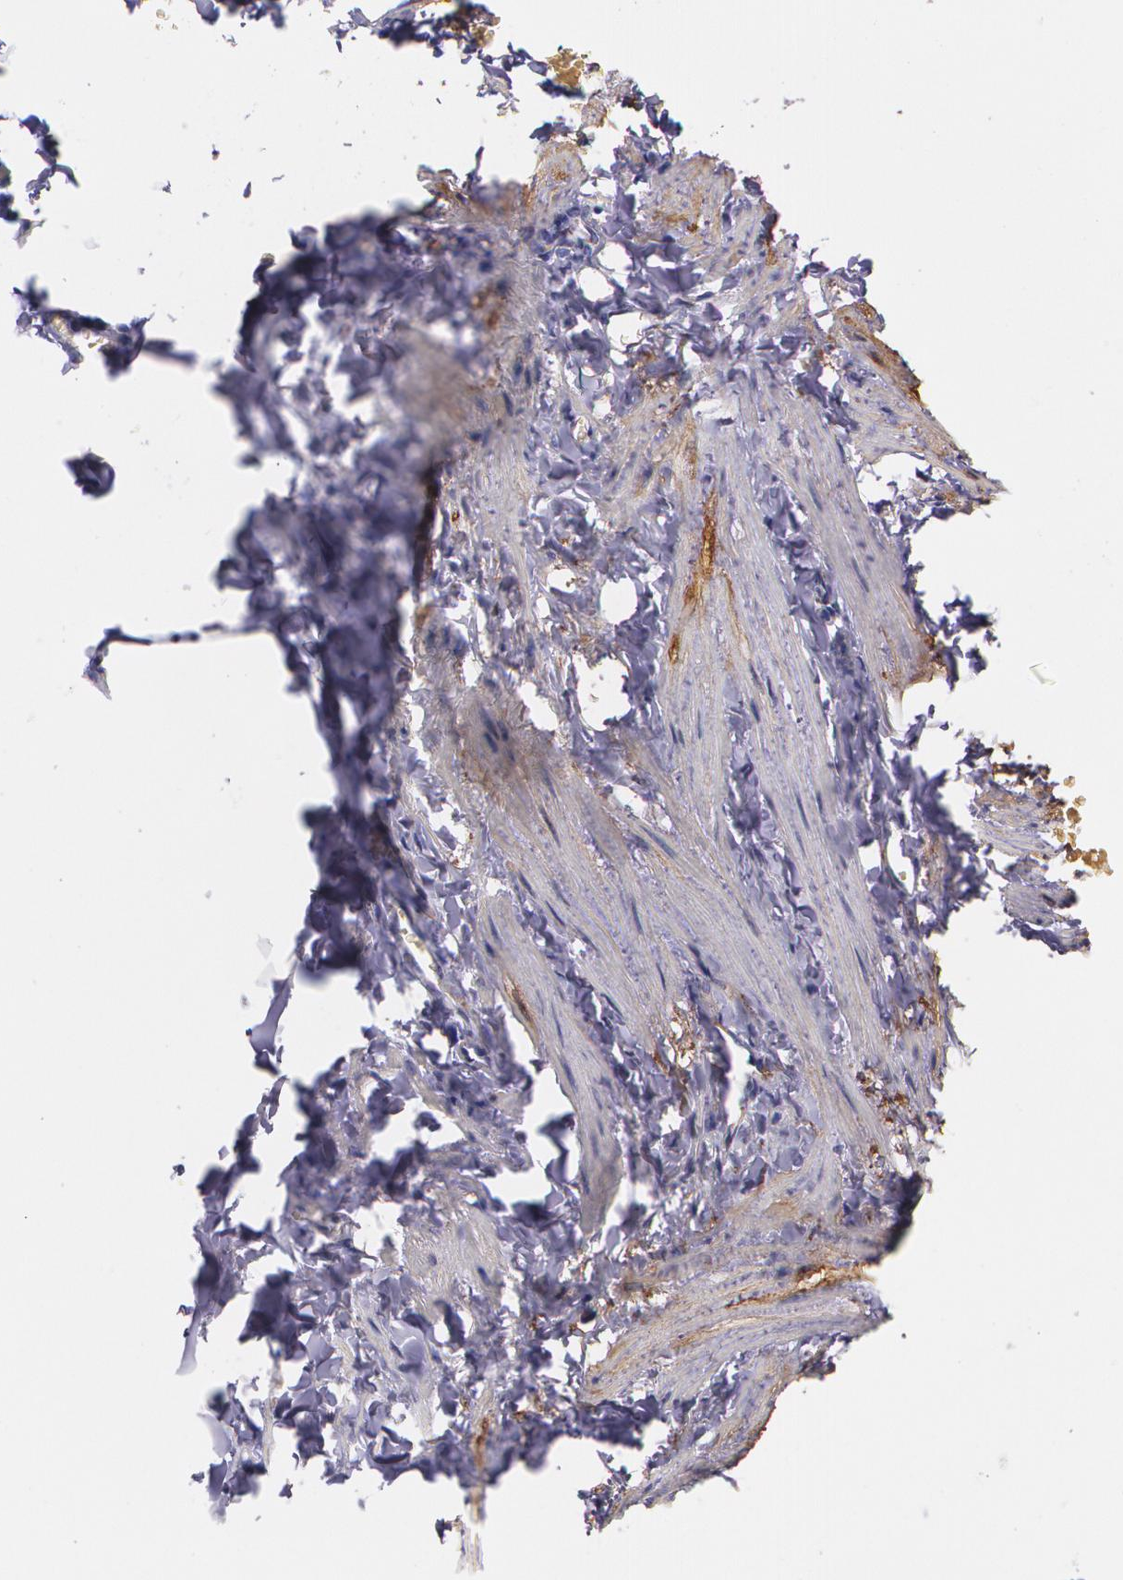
{"staining": {"intensity": "negative", "quantity": "none", "location": "none"}, "tissue": "adipose tissue", "cell_type": "Adipocytes", "image_type": "normal", "snomed": [{"axis": "morphology", "description": "Normal tissue, NOS"}, {"axis": "morphology", "description": "Duct carcinoma"}, {"axis": "topography", "description": "Breast"}, {"axis": "topography", "description": "Adipose tissue"}], "caption": "Adipocytes are negative for brown protein staining in normal adipose tissue.", "gene": "MMP2", "patient": {"sex": "female", "age": 37}}